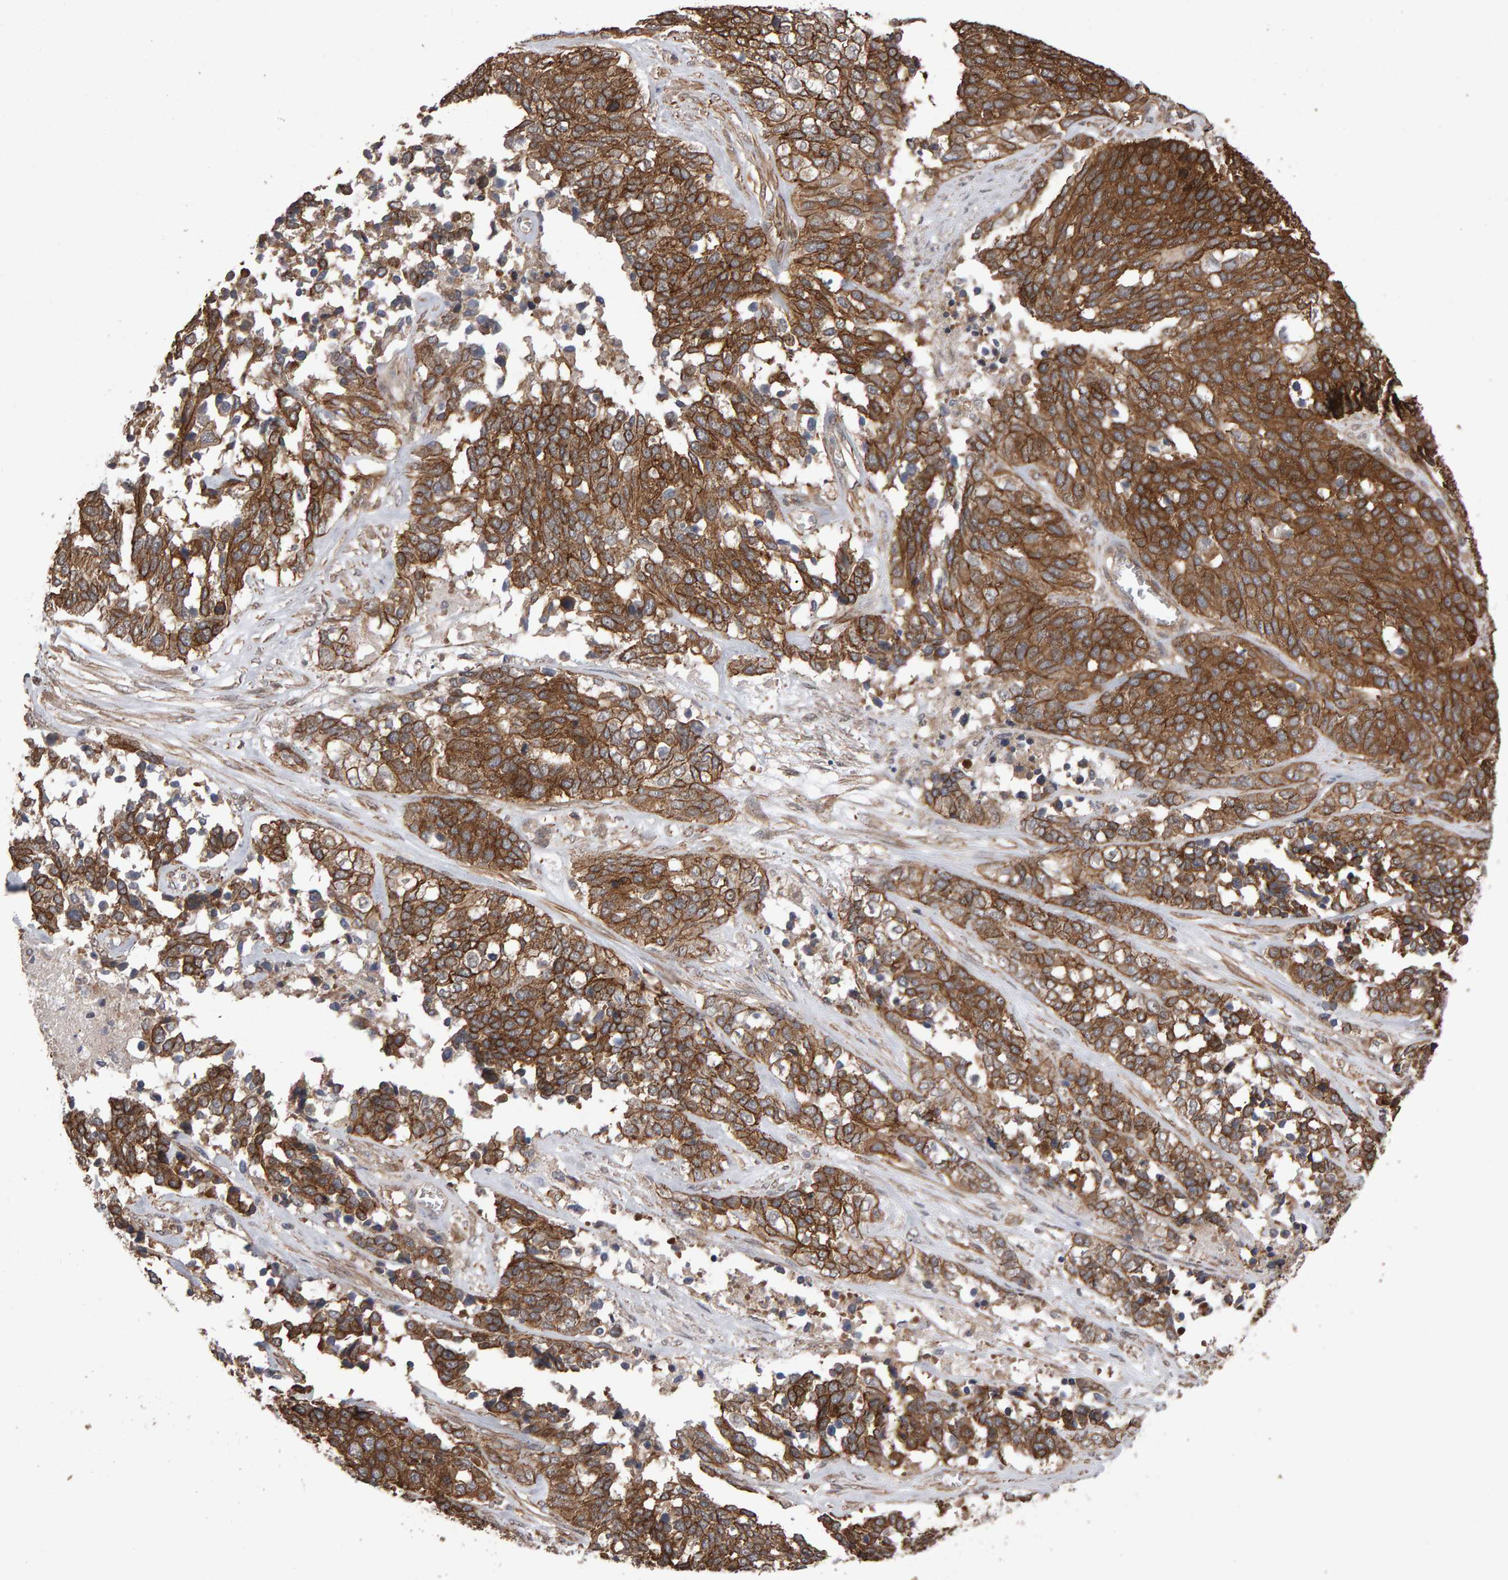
{"staining": {"intensity": "strong", "quantity": ">75%", "location": "cytoplasmic/membranous"}, "tissue": "ovarian cancer", "cell_type": "Tumor cells", "image_type": "cancer", "snomed": [{"axis": "morphology", "description": "Cystadenocarcinoma, serous, NOS"}, {"axis": "topography", "description": "Ovary"}], "caption": "DAB (3,3'-diaminobenzidine) immunohistochemical staining of human ovarian serous cystadenocarcinoma reveals strong cytoplasmic/membranous protein positivity in about >75% of tumor cells. (Stains: DAB (3,3'-diaminobenzidine) in brown, nuclei in blue, Microscopy: brightfield microscopy at high magnification).", "gene": "SCRIB", "patient": {"sex": "female", "age": 44}}